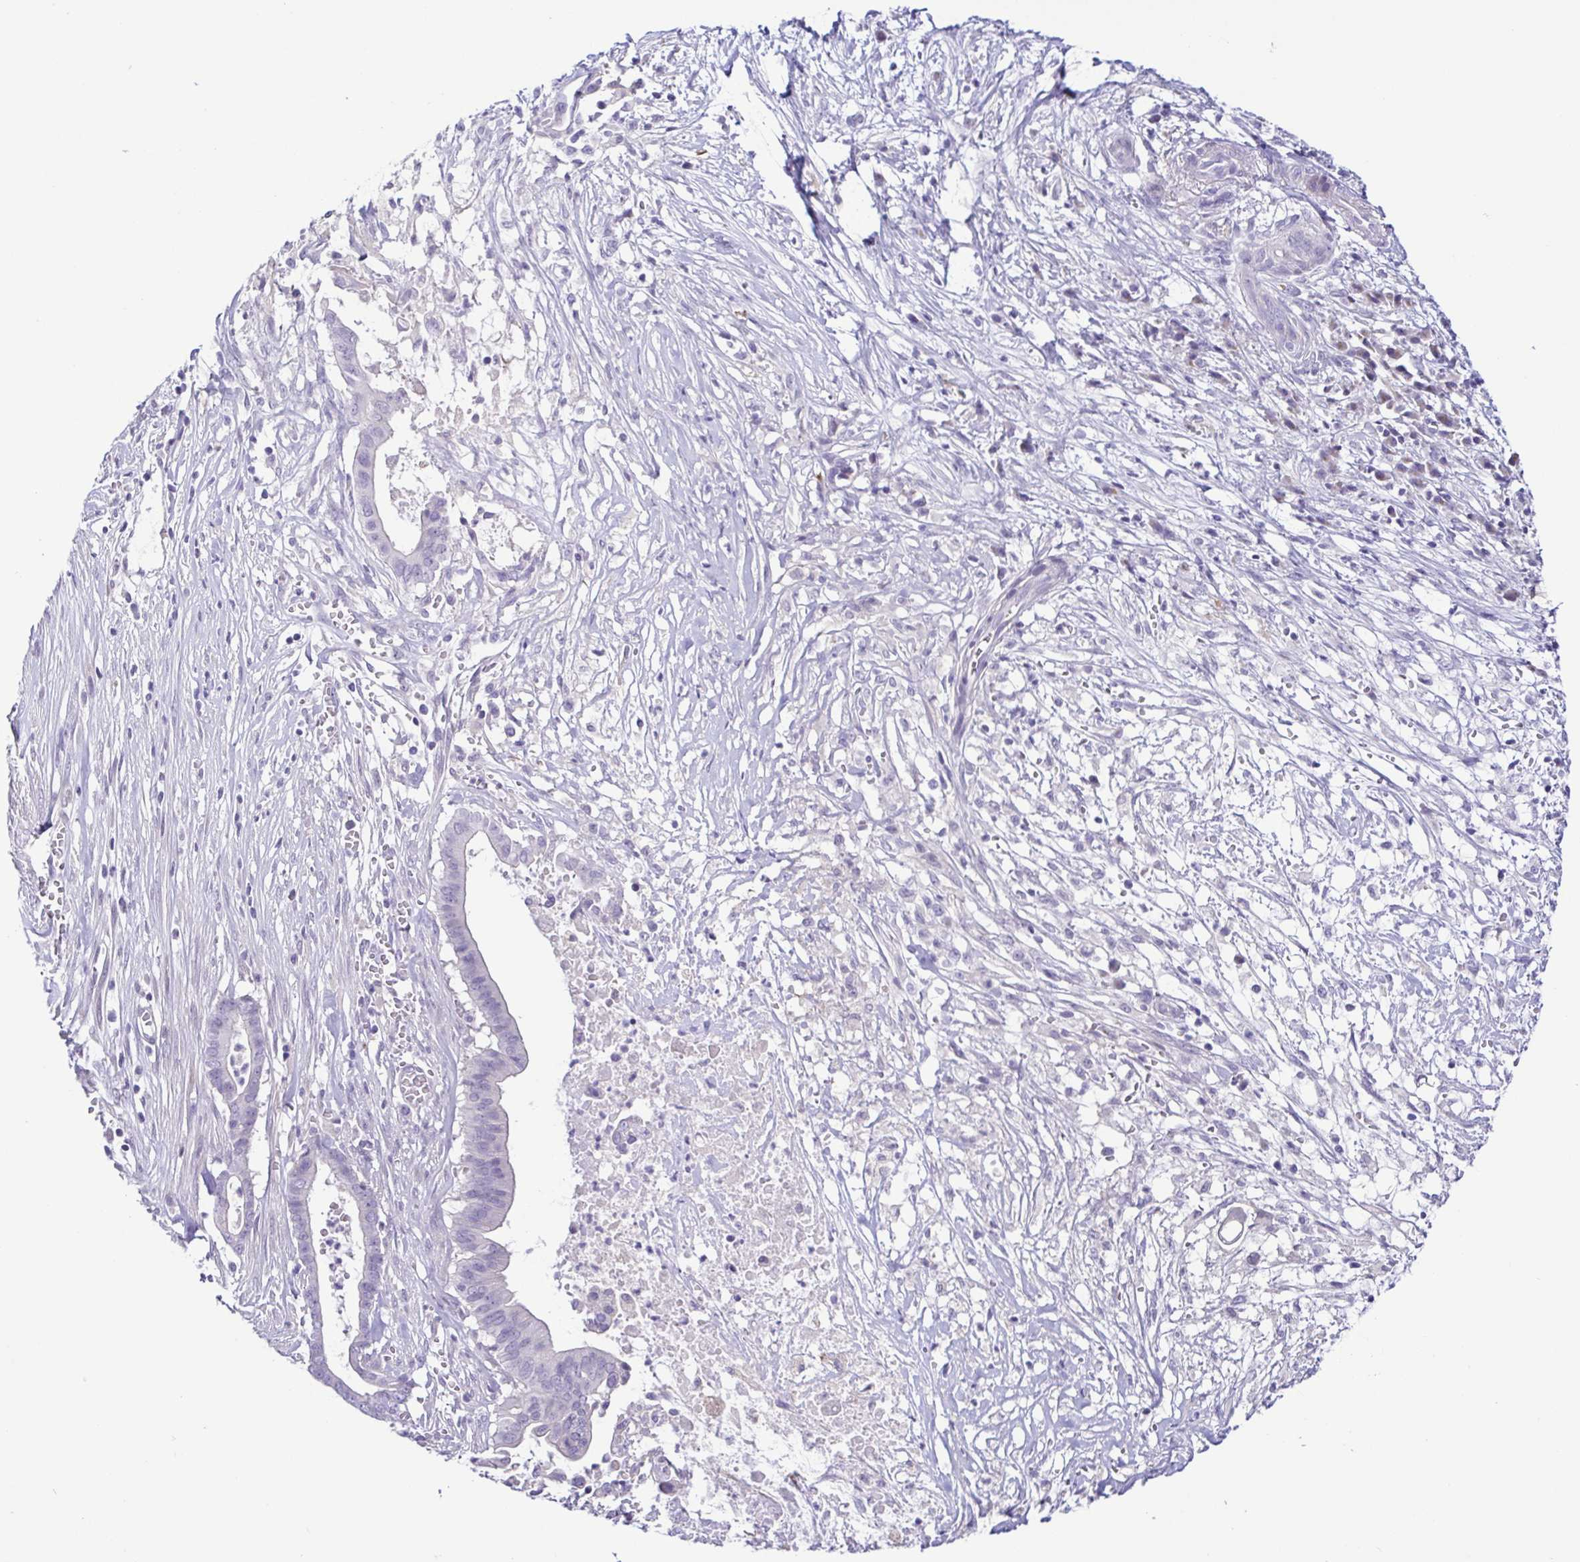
{"staining": {"intensity": "negative", "quantity": "none", "location": "none"}, "tissue": "pancreatic cancer", "cell_type": "Tumor cells", "image_type": "cancer", "snomed": [{"axis": "morphology", "description": "Adenocarcinoma, NOS"}, {"axis": "topography", "description": "Pancreas"}], "caption": "There is no significant positivity in tumor cells of pancreatic adenocarcinoma.", "gene": "TERT", "patient": {"sex": "male", "age": 61}}